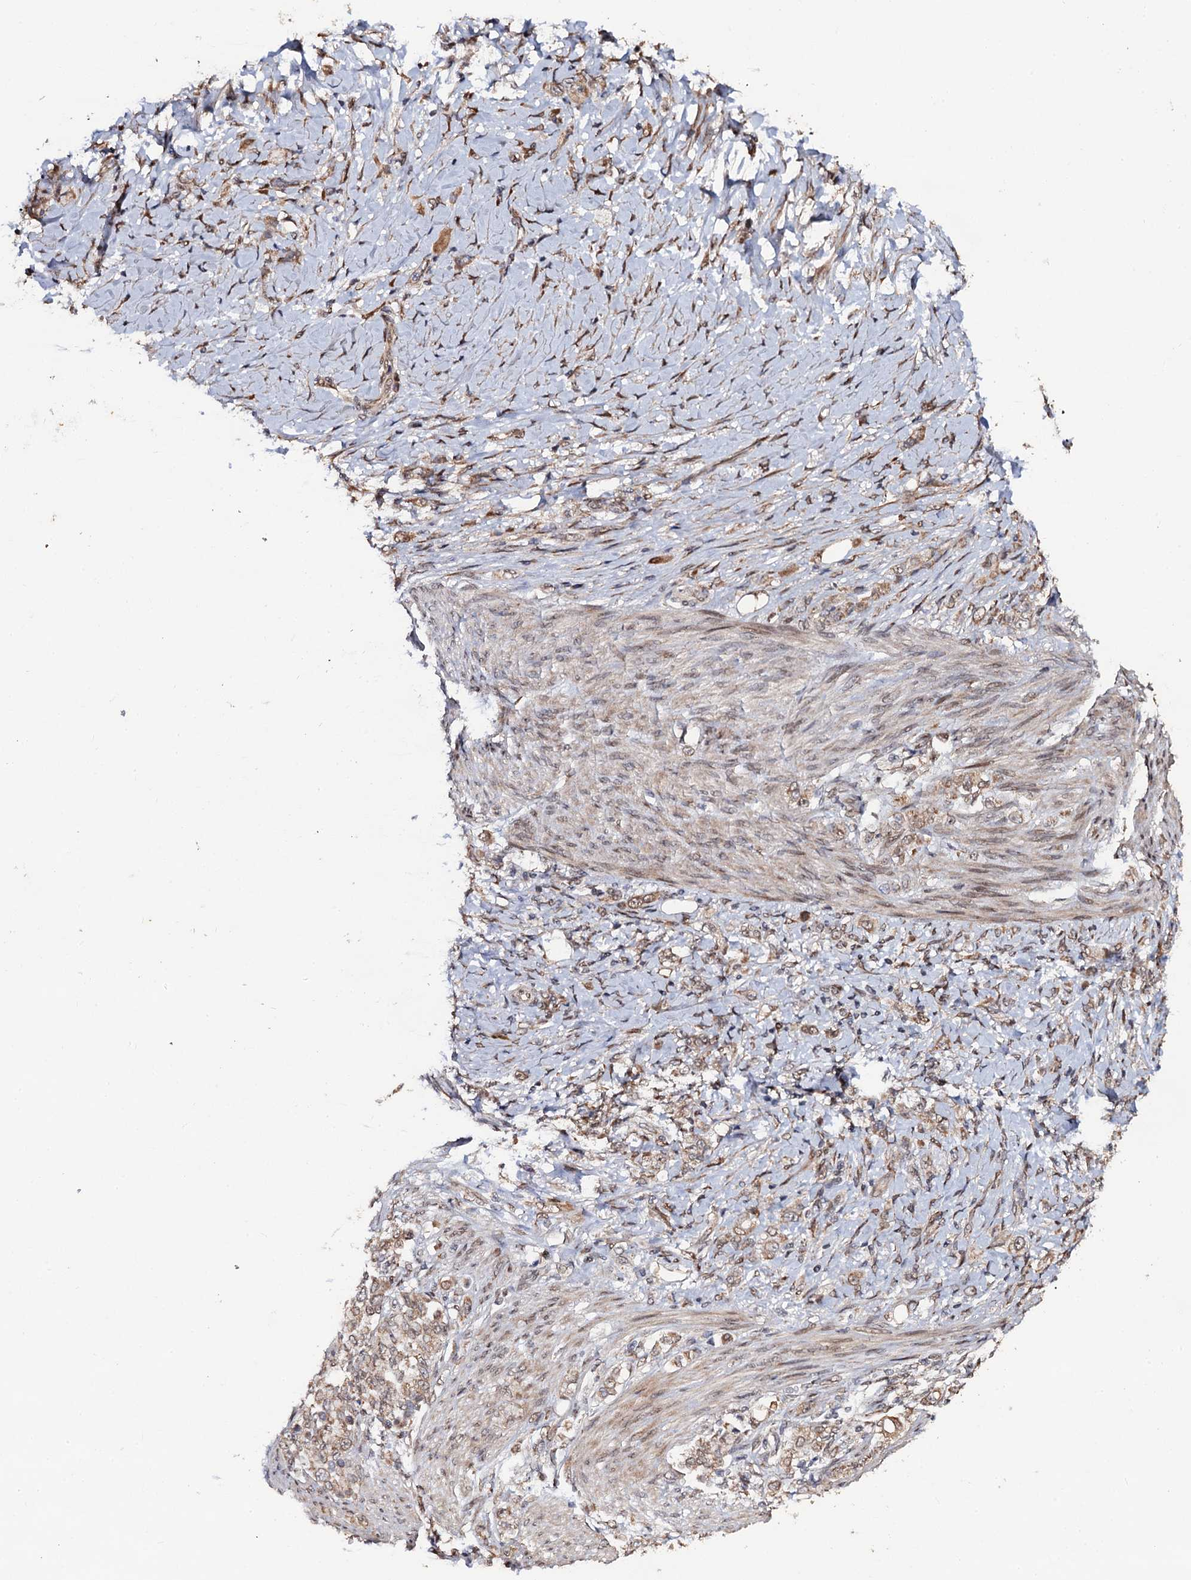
{"staining": {"intensity": "weak", "quantity": ">75%", "location": "cytoplasmic/membranous"}, "tissue": "stomach cancer", "cell_type": "Tumor cells", "image_type": "cancer", "snomed": [{"axis": "morphology", "description": "Adenocarcinoma, NOS"}, {"axis": "topography", "description": "Stomach"}], "caption": "High-power microscopy captured an IHC photomicrograph of stomach adenocarcinoma, revealing weak cytoplasmic/membranous staining in approximately >75% of tumor cells.", "gene": "LRRC63", "patient": {"sex": "female", "age": 79}}